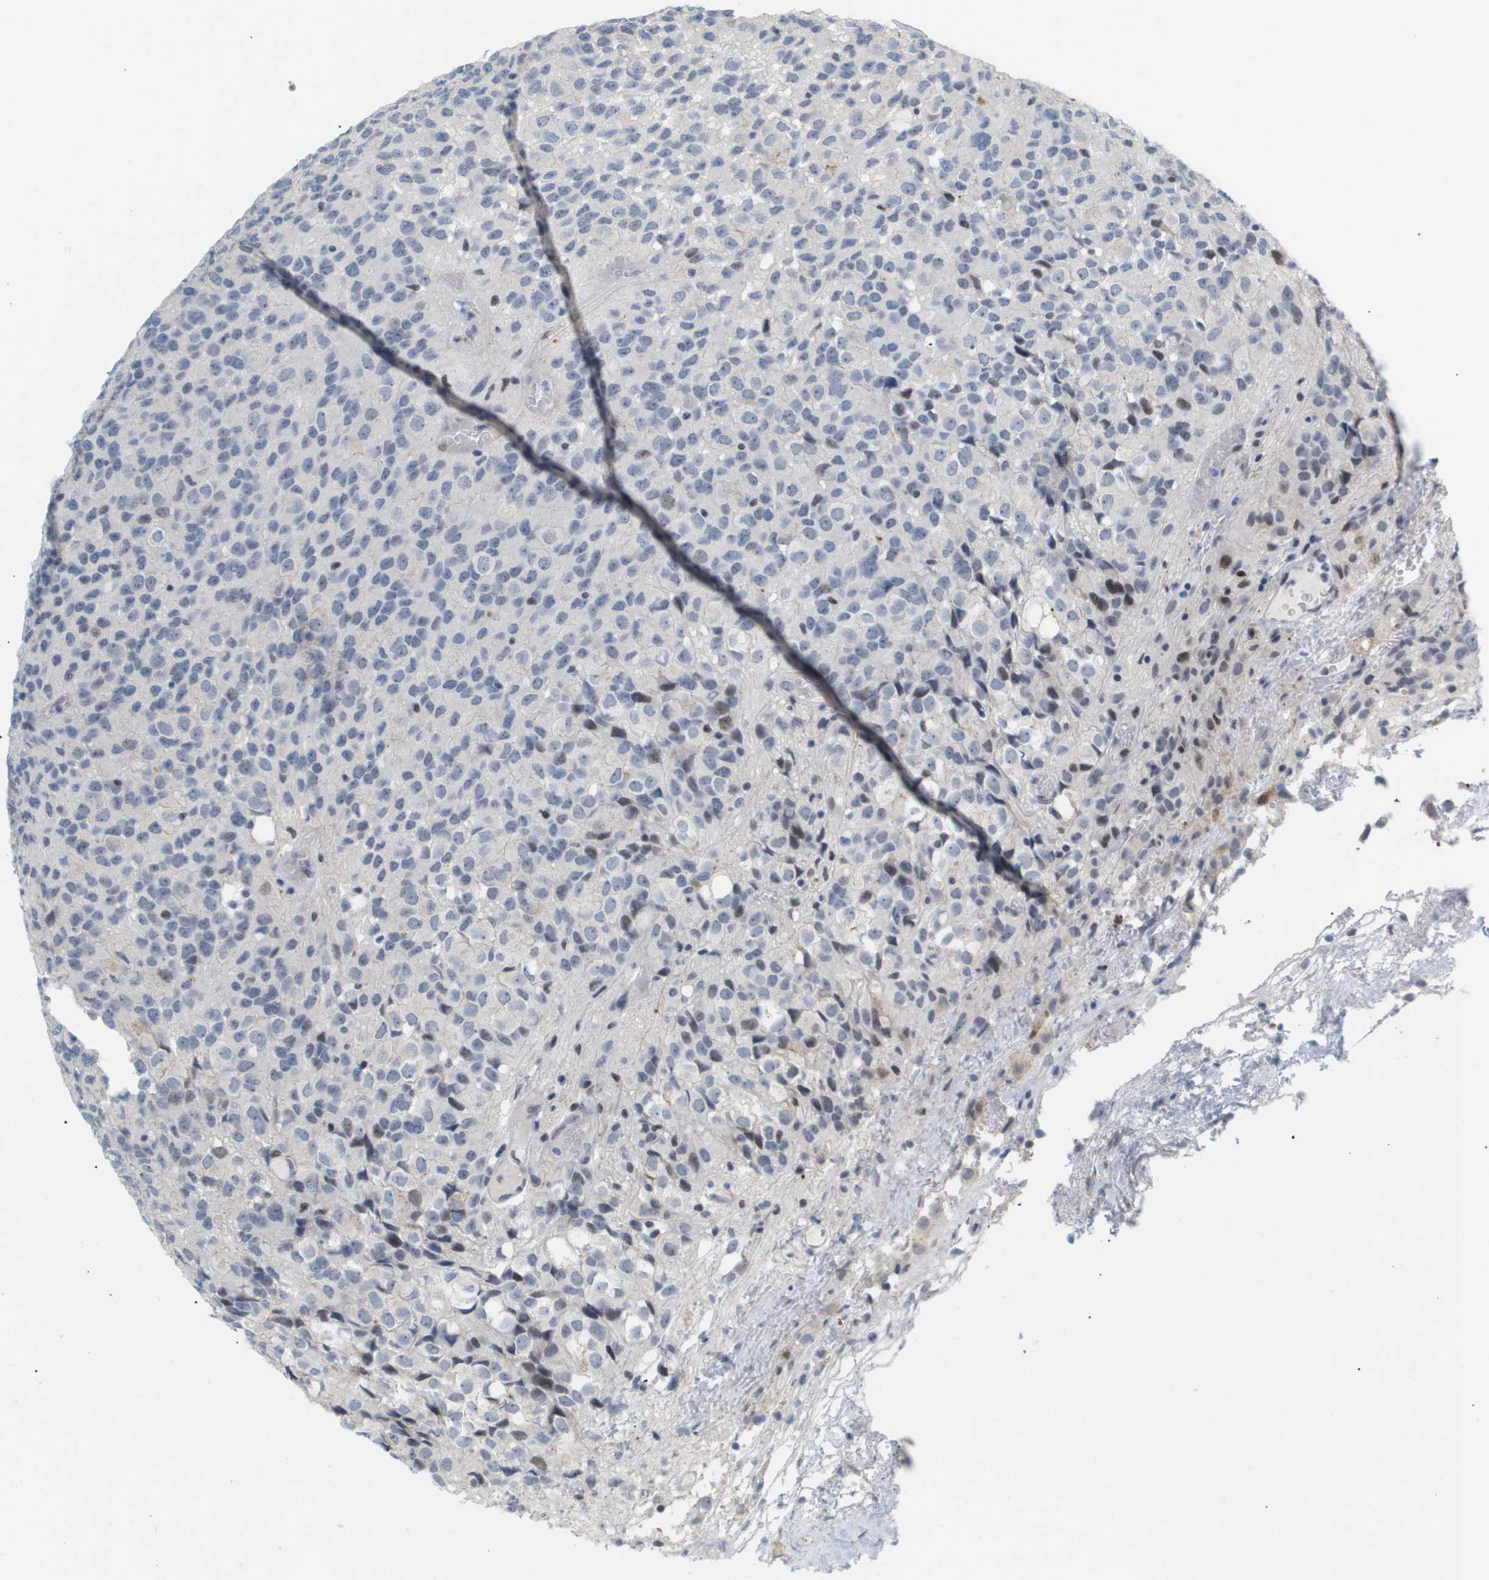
{"staining": {"intensity": "weak", "quantity": "<25%", "location": "nuclear"}, "tissue": "glioma", "cell_type": "Tumor cells", "image_type": "cancer", "snomed": [{"axis": "morphology", "description": "Glioma, malignant, High grade"}, {"axis": "topography", "description": "Brain"}], "caption": "An image of human glioma is negative for staining in tumor cells.", "gene": "PPARD", "patient": {"sex": "male", "age": 32}}